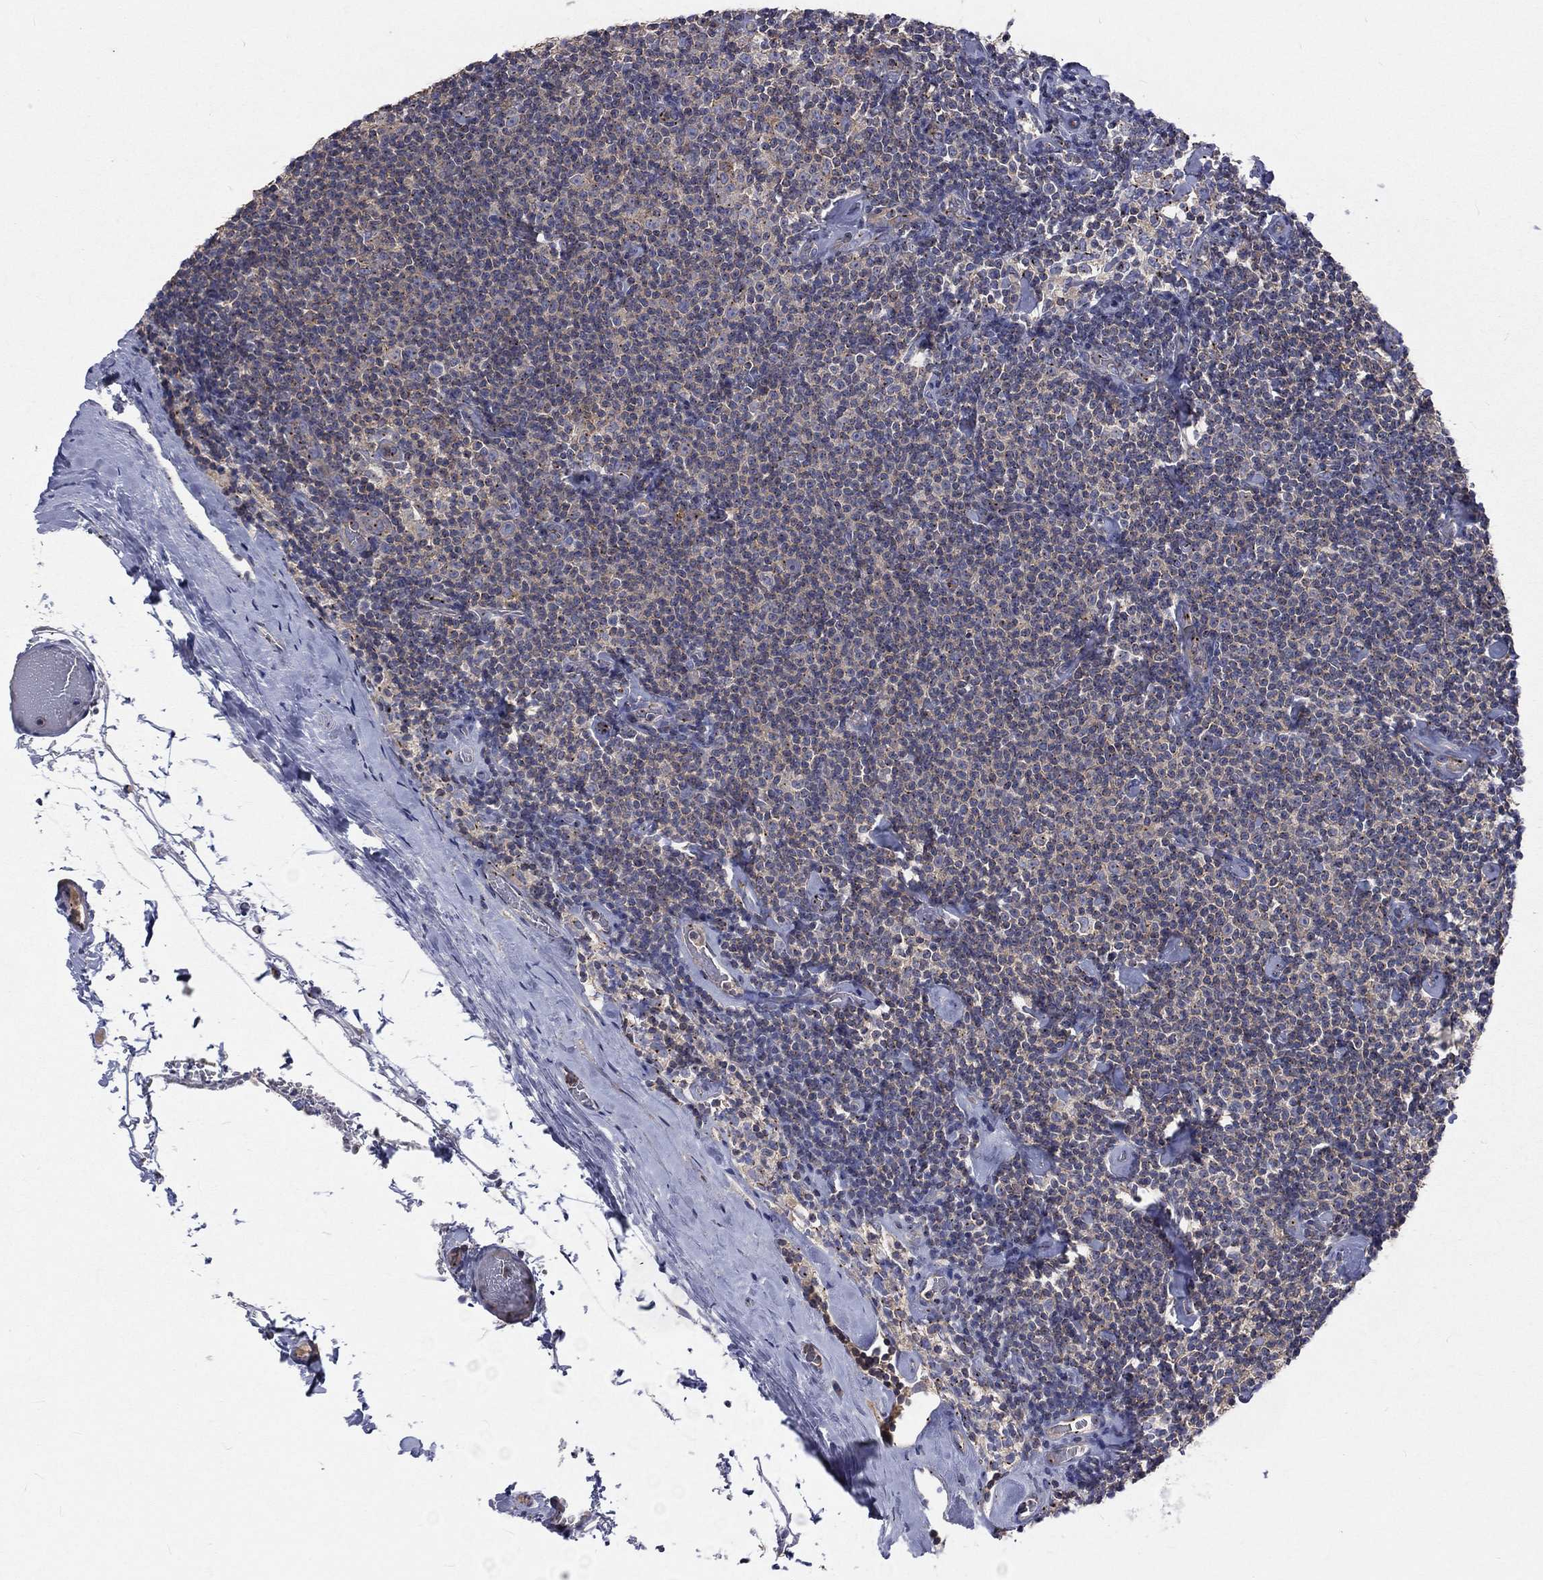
{"staining": {"intensity": "weak", "quantity": "<25%", "location": "cytoplasmic/membranous"}, "tissue": "lymphoma", "cell_type": "Tumor cells", "image_type": "cancer", "snomed": [{"axis": "morphology", "description": "Malignant lymphoma, non-Hodgkin's type, Low grade"}, {"axis": "topography", "description": "Lymph node"}], "caption": "Immunohistochemical staining of human malignant lymphoma, non-Hodgkin's type (low-grade) exhibits no significant expression in tumor cells.", "gene": "CROCC", "patient": {"sex": "male", "age": 81}}